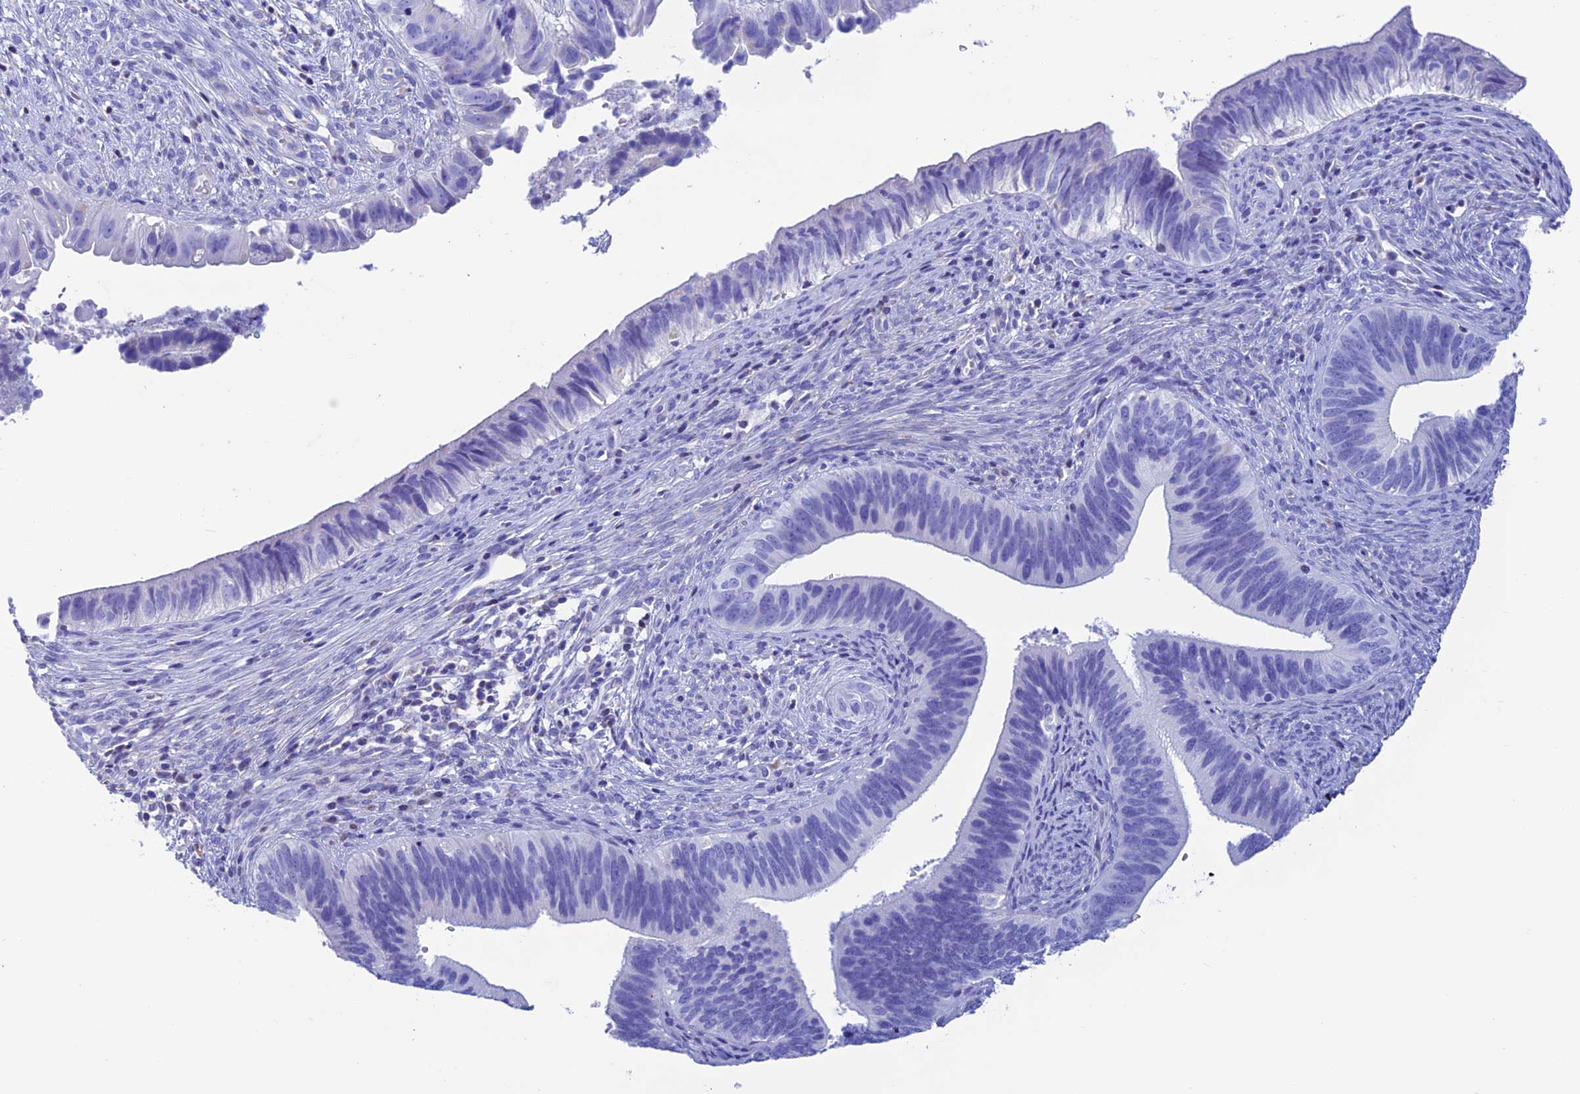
{"staining": {"intensity": "negative", "quantity": "none", "location": "none"}, "tissue": "cervical cancer", "cell_type": "Tumor cells", "image_type": "cancer", "snomed": [{"axis": "morphology", "description": "Adenocarcinoma, NOS"}, {"axis": "topography", "description": "Cervix"}], "caption": "Immunohistochemical staining of human adenocarcinoma (cervical) shows no significant expression in tumor cells.", "gene": "NXPE4", "patient": {"sex": "female", "age": 42}}